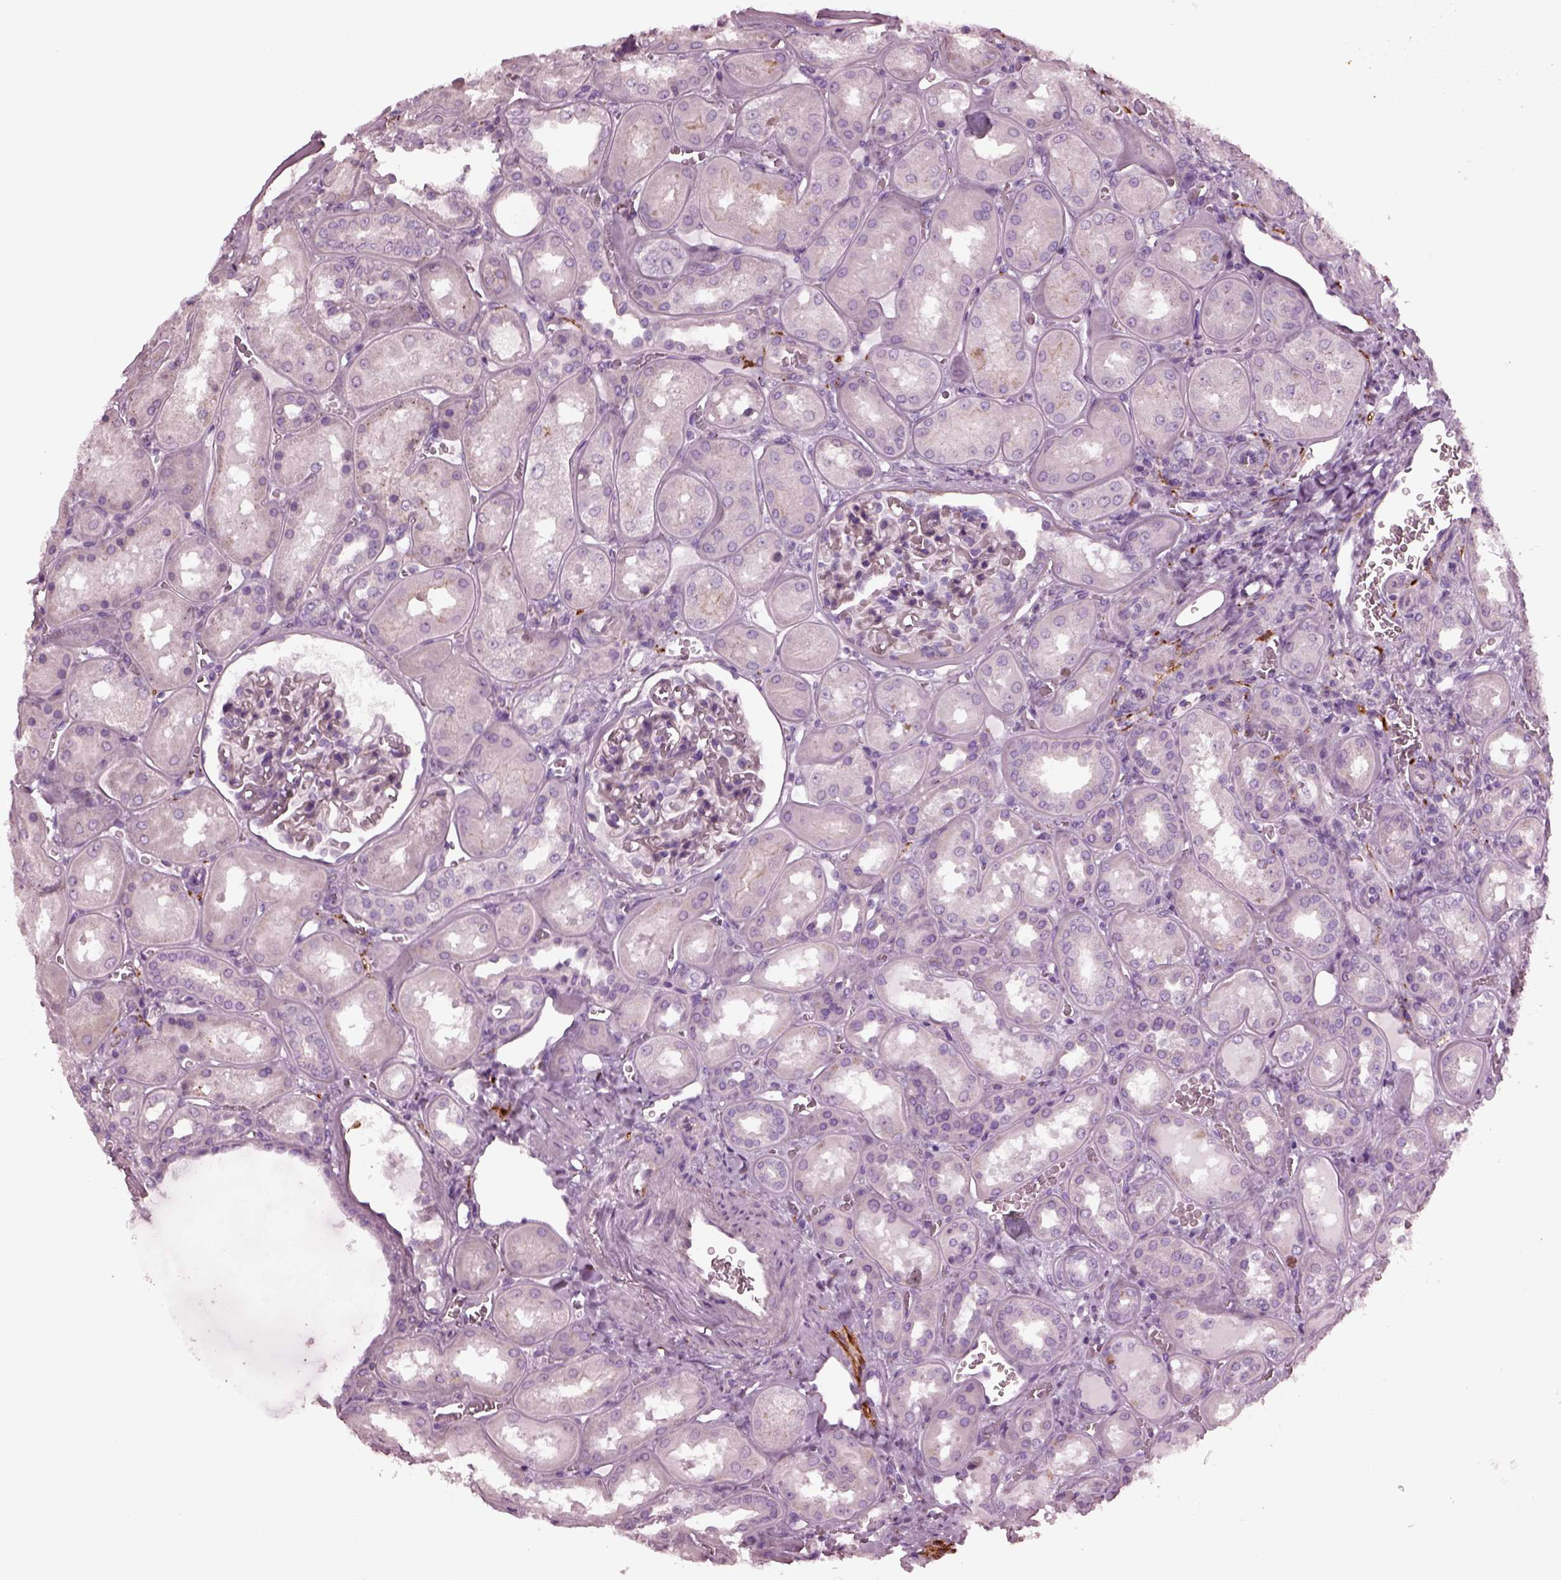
{"staining": {"intensity": "negative", "quantity": "none", "location": "none"}, "tissue": "kidney", "cell_type": "Cells in glomeruli", "image_type": "normal", "snomed": [{"axis": "morphology", "description": "Normal tissue, NOS"}, {"axis": "topography", "description": "Kidney"}], "caption": "Cells in glomeruli show no significant staining in unremarkable kidney. The staining was performed using DAB (3,3'-diaminobenzidine) to visualize the protein expression in brown, while the nuclei were stained in blue with hematoxylin (Magnification: 20x).", "gene": "GDF11", "patient": {"sex": "male", "age": 73}}